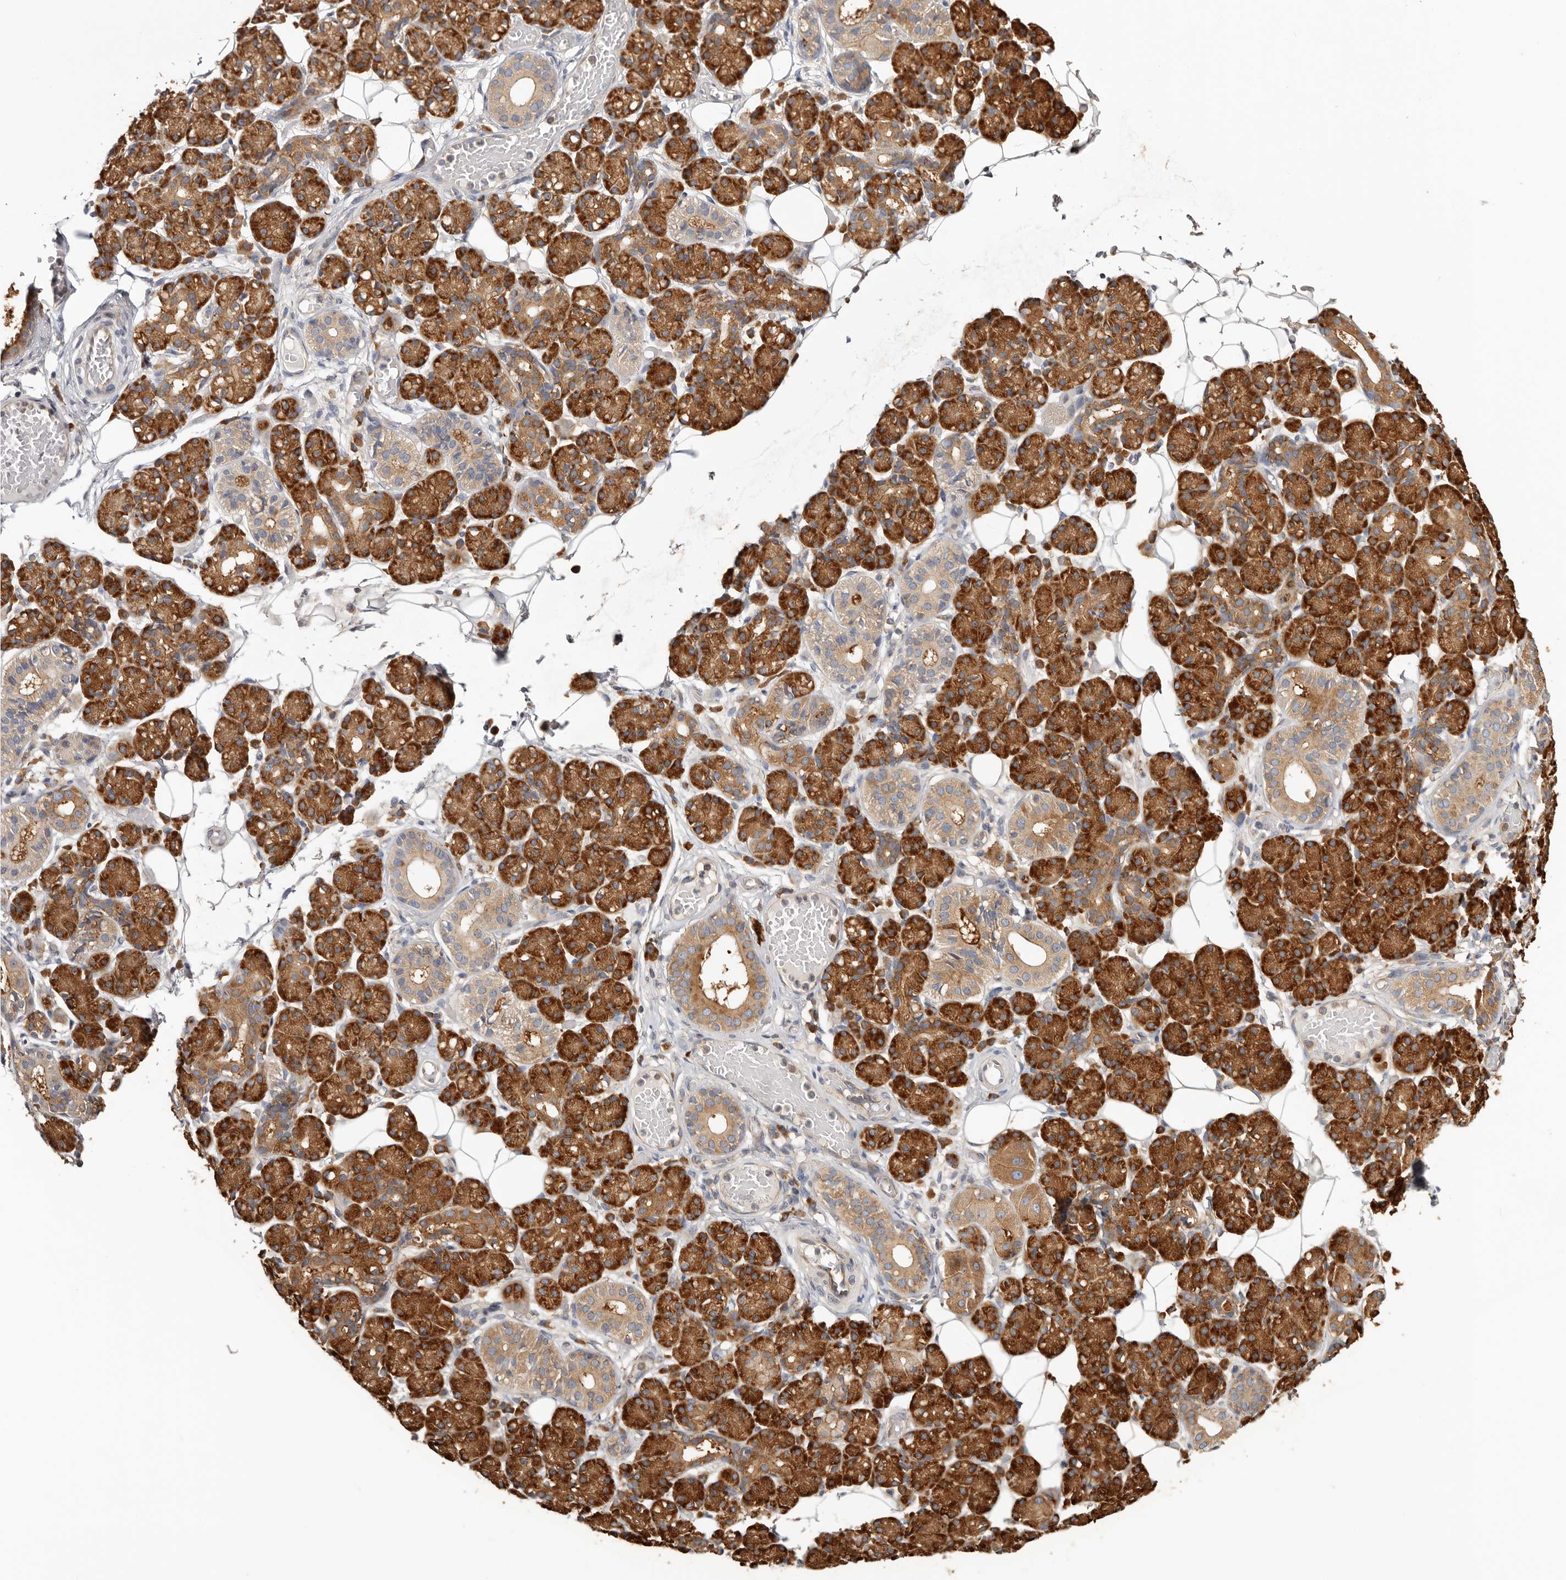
{"staining": {"intensity": "strong", "quantity": ">75%", "location": "cytoplasmic/membranous"}, "tissue": "salivary gland", "cell_type": "Glandular cells", "image_type": "normal", "snomed": [{"axis": "morphology", "description": "Normal tissue, NOS"}, {"axis": "topography", "description": "Salivary gland"}], "caption": "Salivary gland stained with immunohistochemistry shows strong cytoplasmic/membranous staining in approximately >75% of glandular cells. Nuclei are stained in blue.", "gene": "EPRS1", "patient": {"sex": "male", "age": 63}}